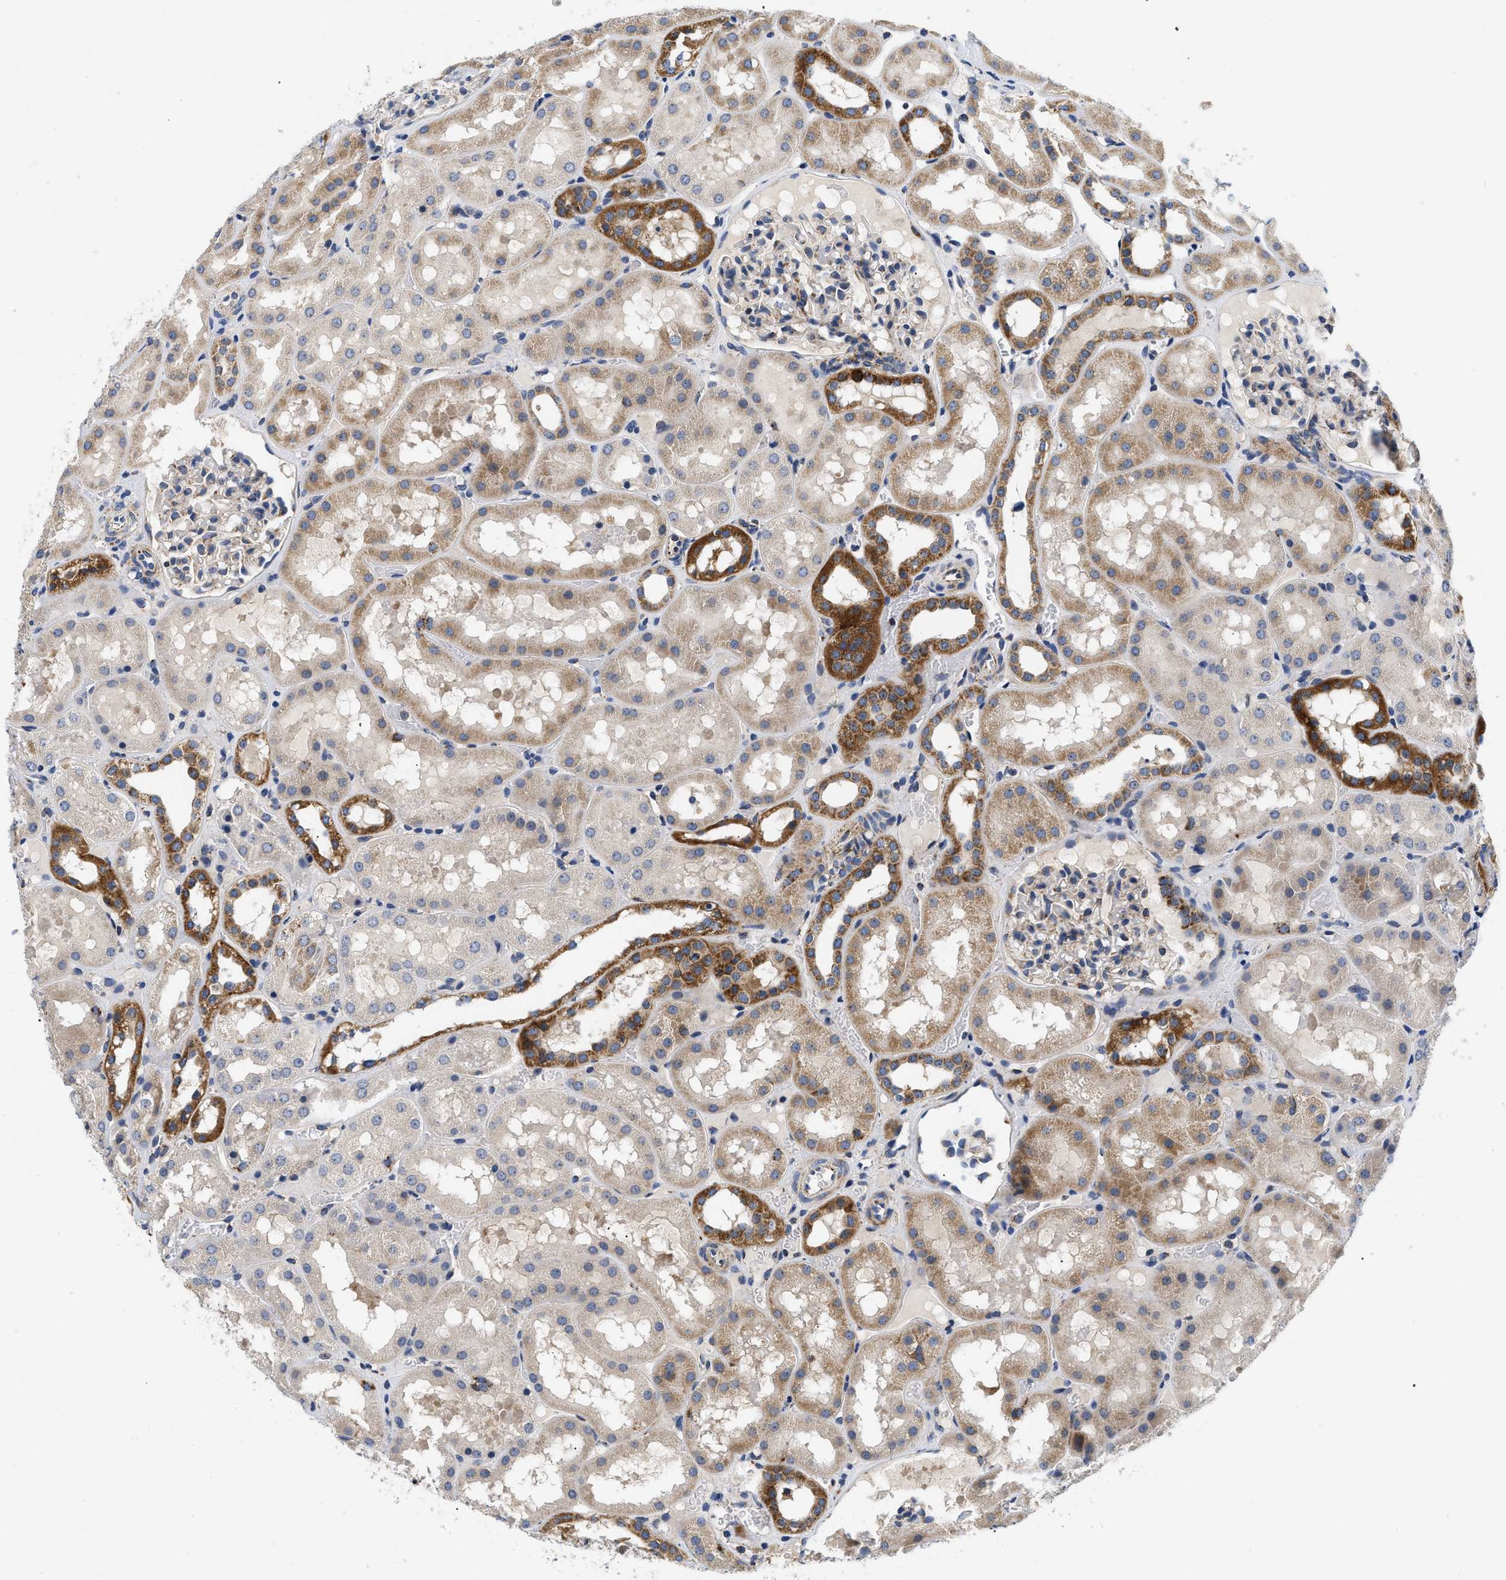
{"staining": {"intensity": "negative", "quantity": "none", "location": "none"}, "tissue": "kidney", "cell_type": "Cells in glomeruli", "image_type": "normal", "snomed": [{"axis": "morphology", "description": "Normal tissue, NOS"}, {"axis": "topography", "description": "Kidney"}, {"axis": "topography", "description": "Urinary bladder"}], "caption": "Immunohistochemical staining of unremarkable kidney shows no significant expression in cells in glomeruli. (Immunohistochemistry, brightfield microscopy, high magnification).", "gene": "PDP1", "patient": {"sex": "male", "age": 16}}